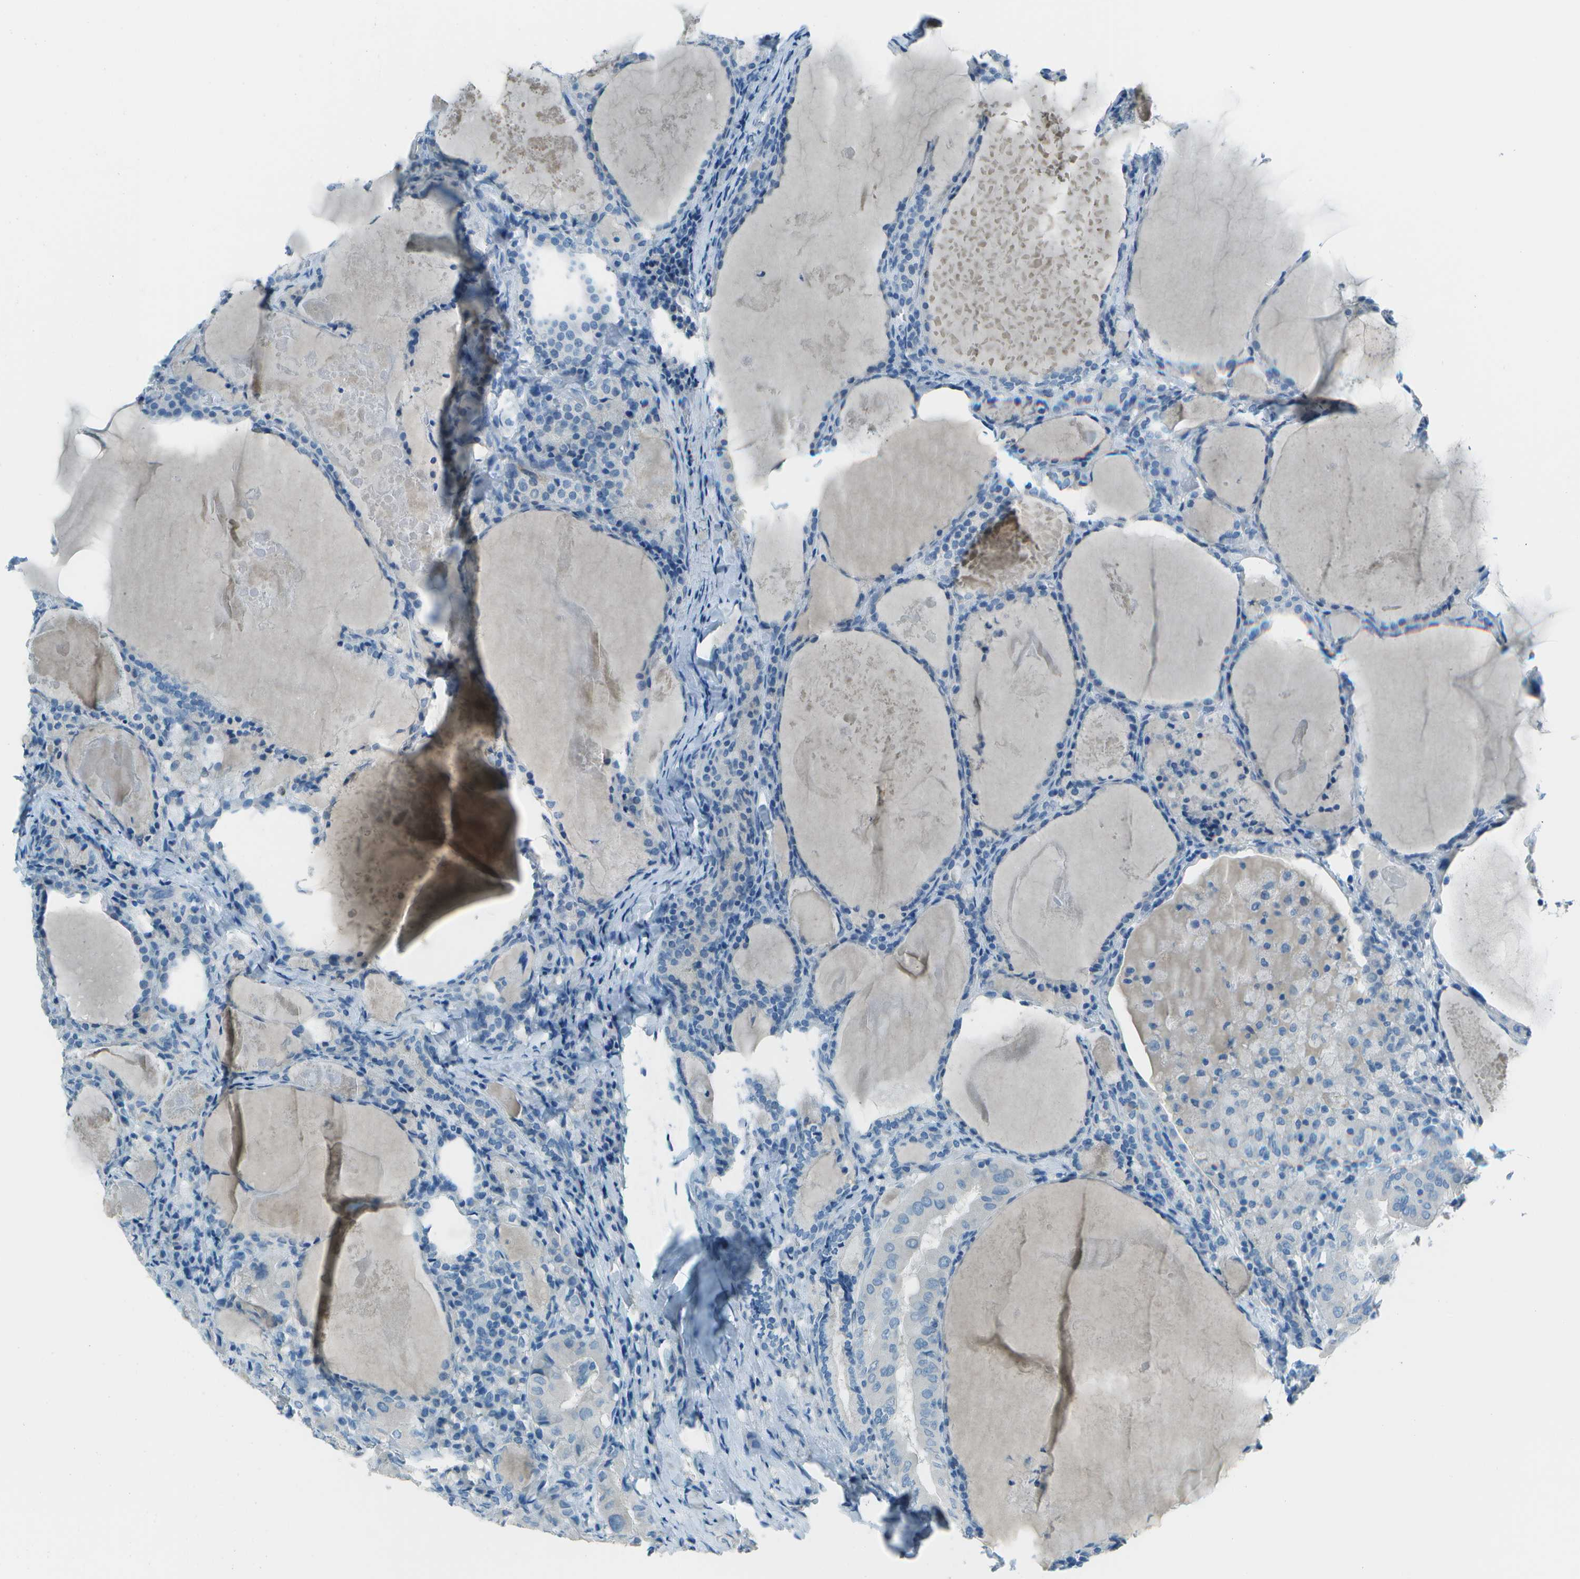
{"staining": {"intensity": "negative", "quantity": "none", "location": "none"}, "tissue": "thyroid cancer", "cell_type": "Tumor cells", "image_type": "cancer", "snomed": [{"axis": "morphology", "description": "Papillary adenocarcinoma, NOS"}, {"axis": "topography", "description": "Thyroid gland"}], "caption": "This histopathology image is of thyroid papillary adenocarcinoma stained with immunohistochemistry to label a protein in brown with the nuclei are counter-stained blue. There is no positivity in tumor cells.", "gene": "FGF1", "patient": {"sex": "female", "age": 42}}